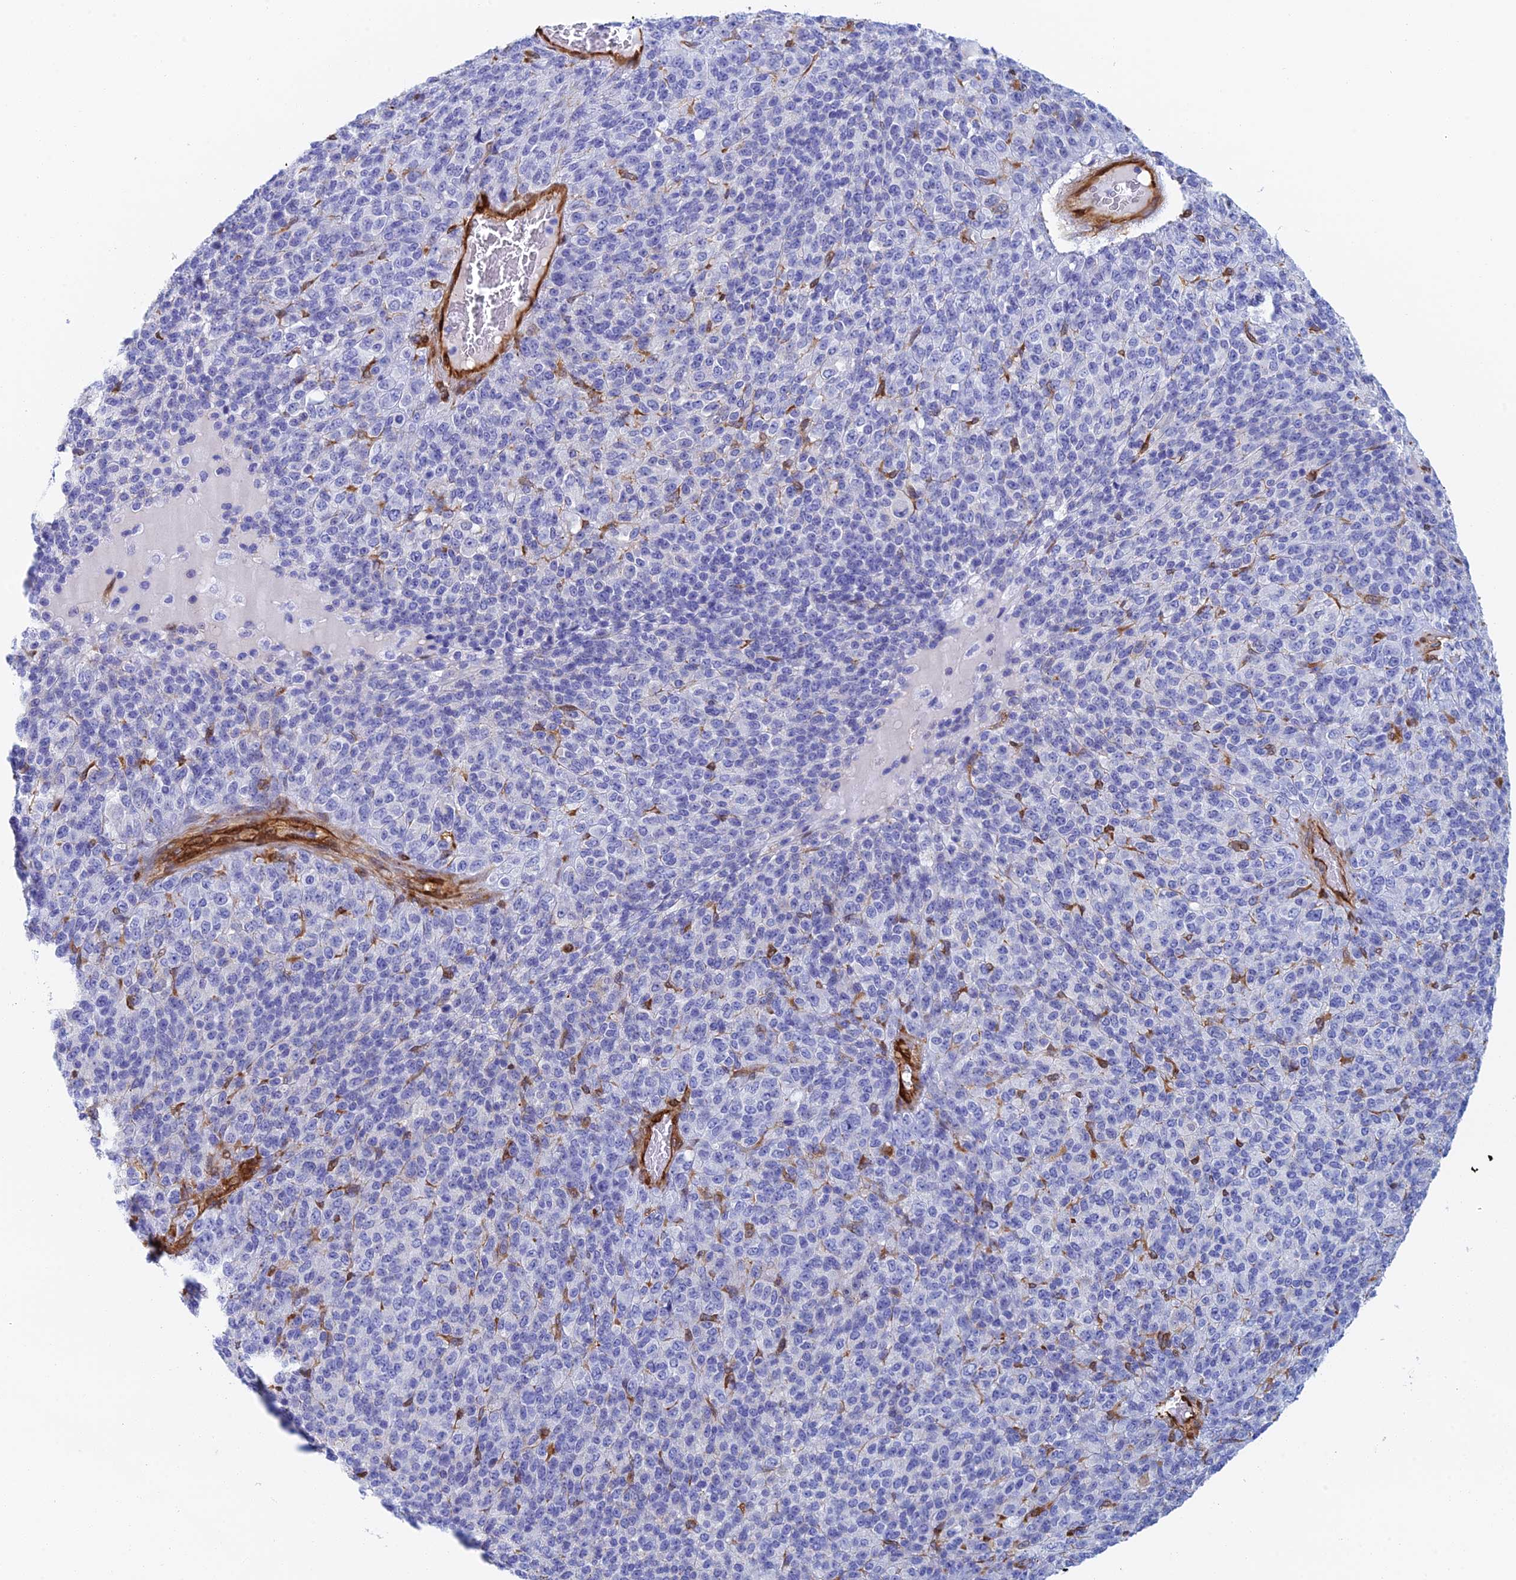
{"staining": {"intensity": "moderate", "quantity": "<25%", "location": "cytoplasmic/membranous"}, "tissue": "melanoma", "cell_type": "Tumor cells", "image_type": "cancer", "snomed": [{"axis": "morphology", "description": "Malignant melanoma, Metastatic site"}, {"axis": "topography", "description": "Brain"}], "caption": "Immunohistochemistry (IHC) of human melanoma shows low levels of moderate cytoplasmic/membranous expression in approximately <25% of tumor cells. (DAB IHC with brightfield microscopy, high magnification).", "gene": "CRIP2", "patient": {"sex": "female", "age": 56}}